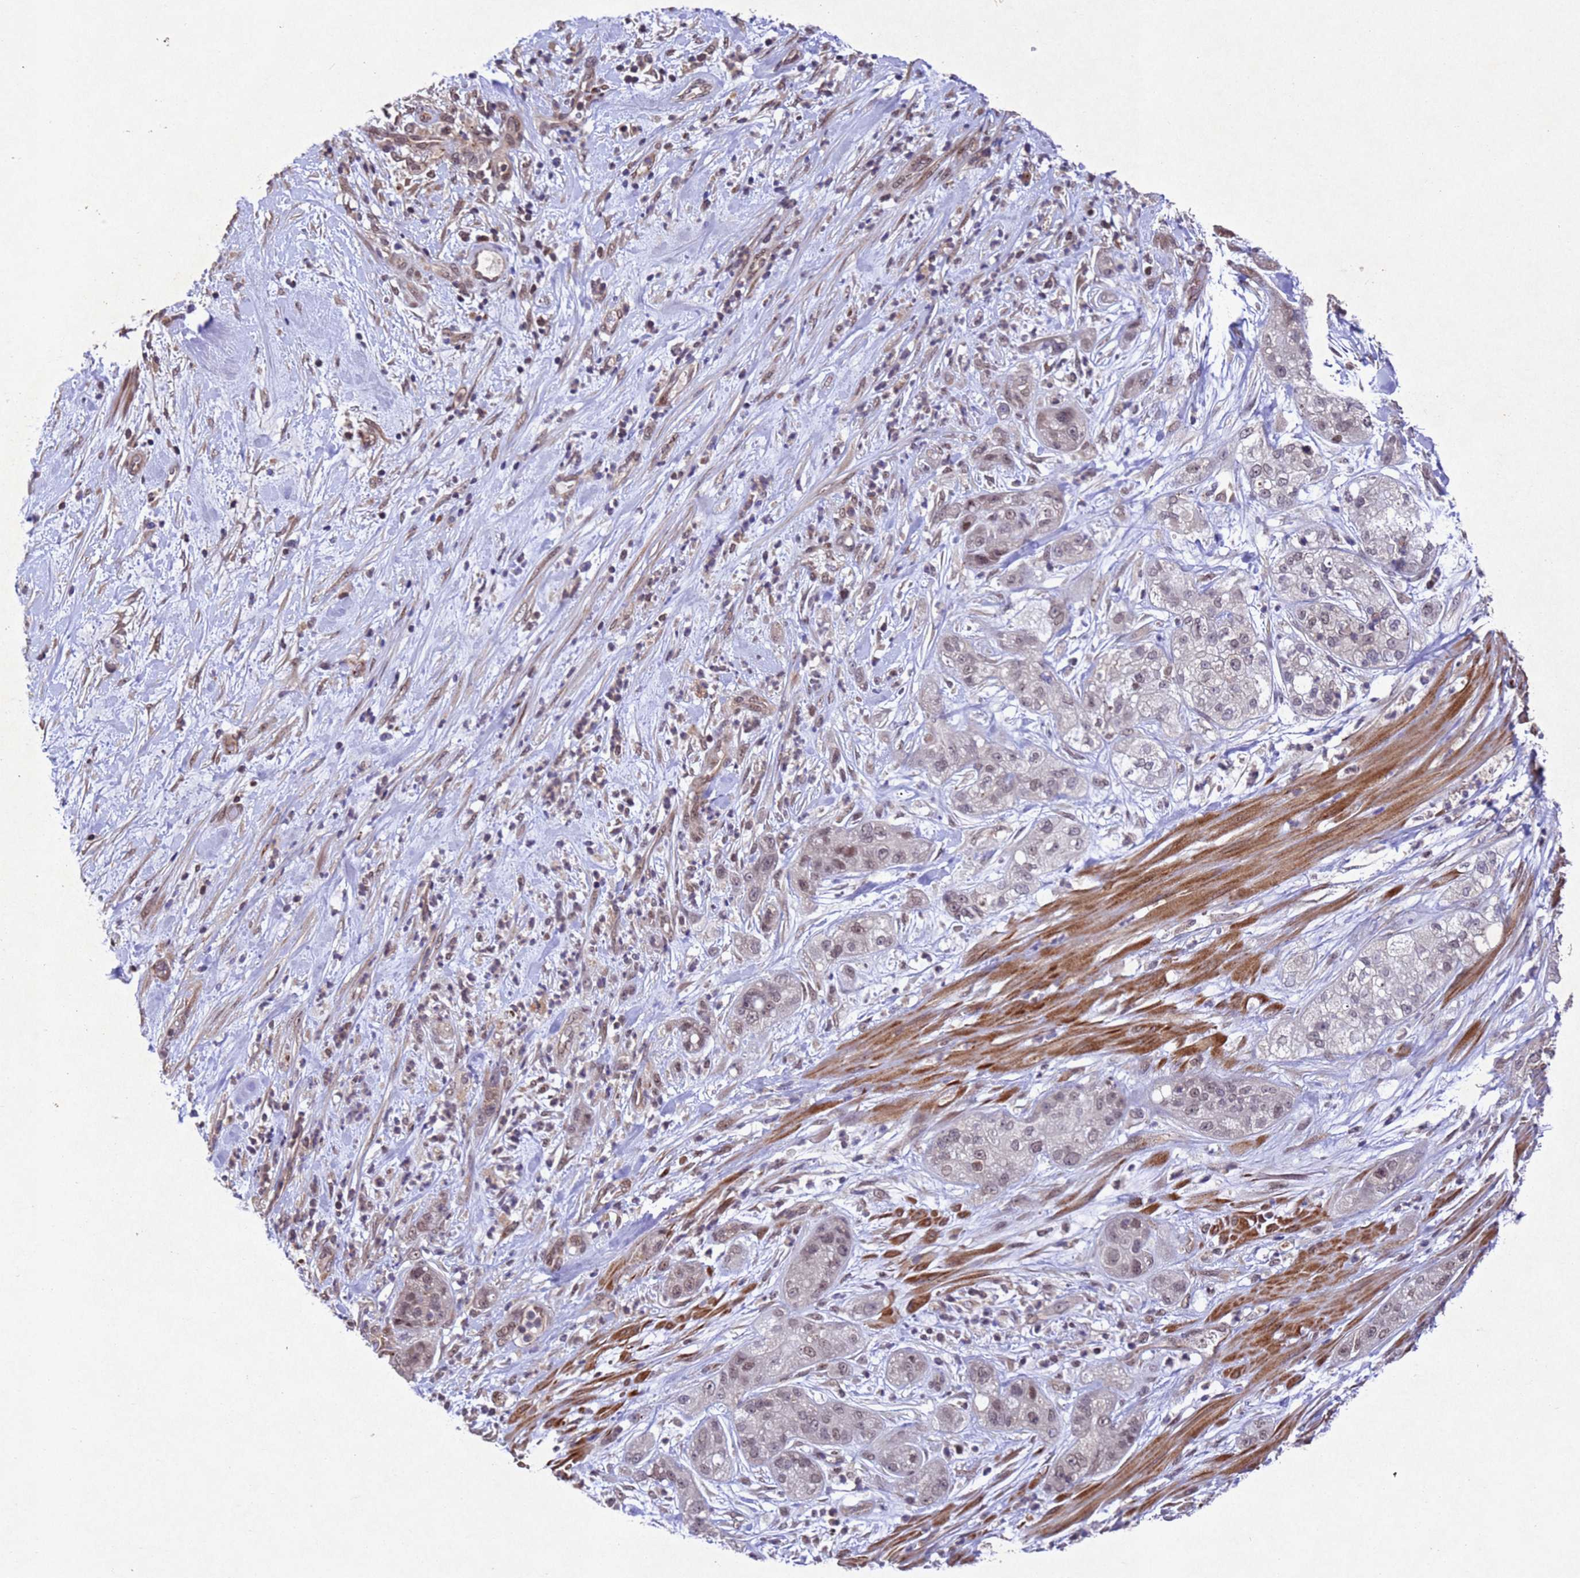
{"staining": {"intensity": "weak", "quantity": "25%-75%", "location": "nuclear"}, "tissue": "pancreatic cancer", "cell_type": "Tumor cells", "image_type": "cancer", "snomed": [{"axis": "morphology", "description": "Adenocarcinoma, NOS"}, {"axis": "topography", "description": "Pancreas"}], "caption": "Human pancreatic cancer stained with a protein marker reveals weak staining in tumor cells.", "gene": "TBK1", "patient": {"sex": "female", "age": 78}}